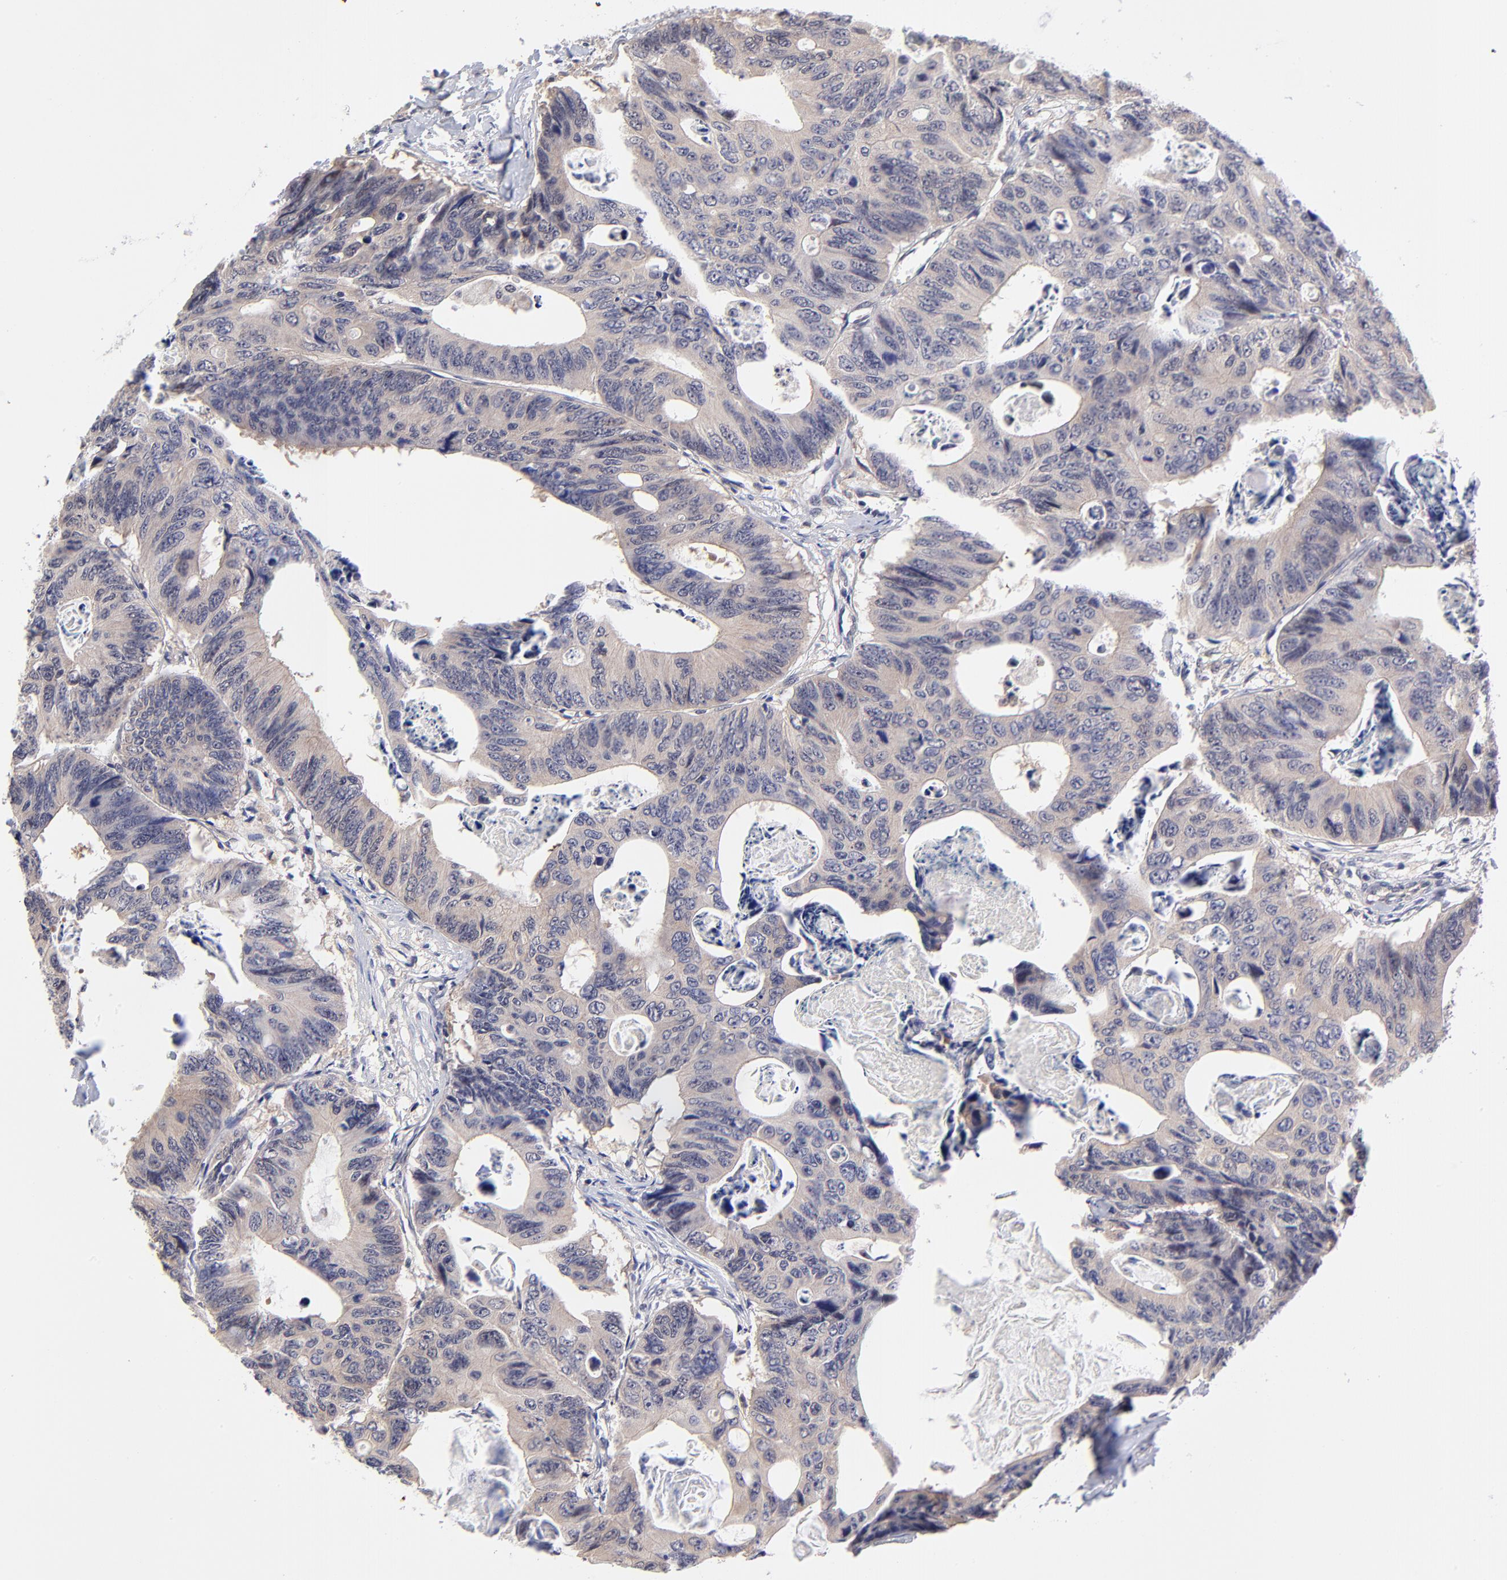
{"staining": {"intensity": "moderate", "quantity": ">75%", "location": "cytoplasmic/membranous"}, "tissue": "colorectal cancer", "cell_type": "Tumor cells", "image_type": "cancer", "snomed": [{"axis": "morphology", "description": "Adenocarcinoma, NOS"}, {"axis": "topography", "description": "Colon"}], "caption": "Immunohistochemistry of human colorectal adenocarcinoma demonstrates medium levels of moderate cytoplasmic/membranous staining in about >75% of tumor cells.", "gene": "UBE2E3", "patient": {"sex": "female", "age": 55}}